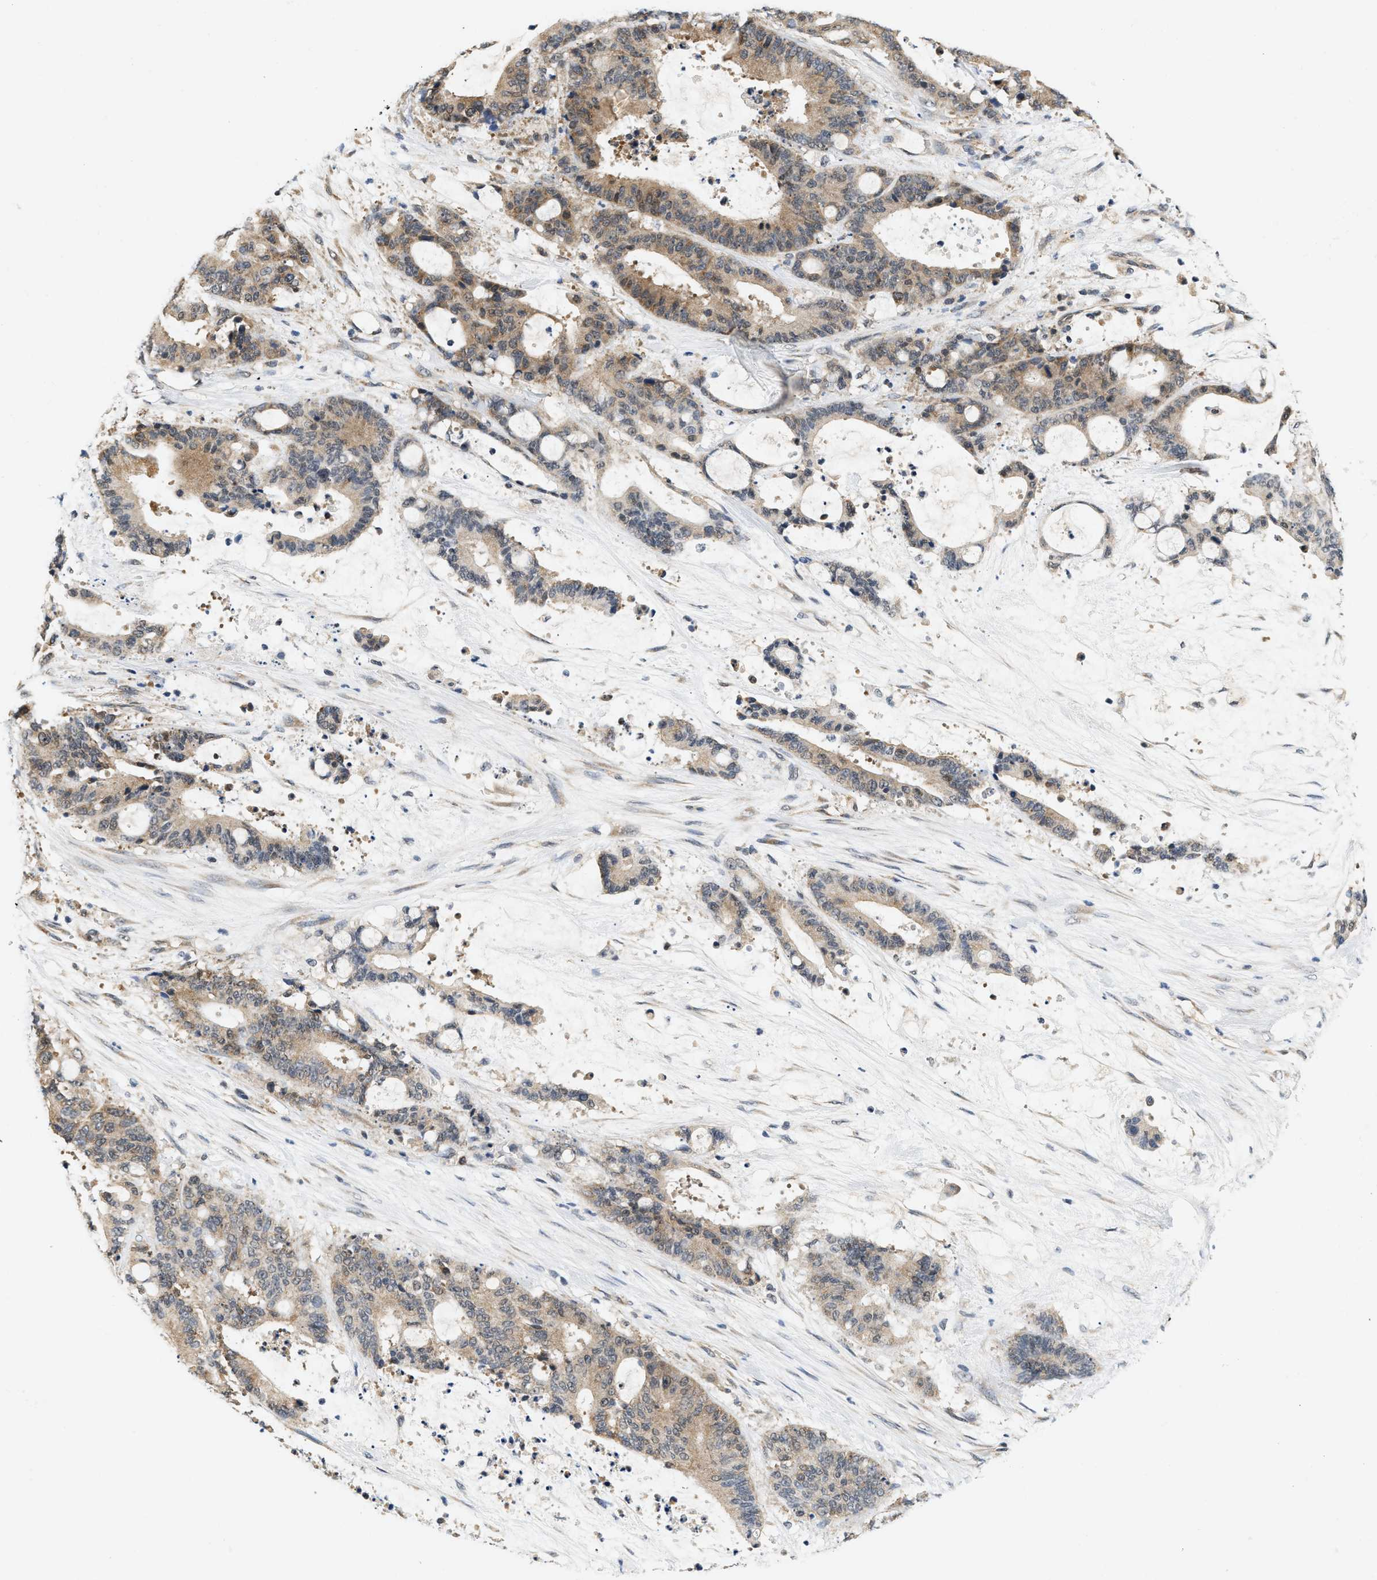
{"staining": {"intensity": "moderate", "quantity": ">75%", "location": "cytoplasmic/membranous"}, "tissue": "liver cancer", "cell_type": "Tumor cells", "image_type": "cancer", "snomed": [{"axis": "morphology", "description": "Normal tissue, NOS"}, {"axis": "morphology", "description": "Cholangiocarcinoma"}, {"axis": "topography", "description": "Liver"}, {"axis": "topography", "description": "Peripheral nerve tissue"}], "caption": "Immunohistochemical staining of human liver cholangiocarcinoma reveals medium levels of moderate cytoplasmic/membranous staining in about >75% of tumor cells.", "gene": "GIGYF1", "patient": {"sex": "female", "age": 73}}